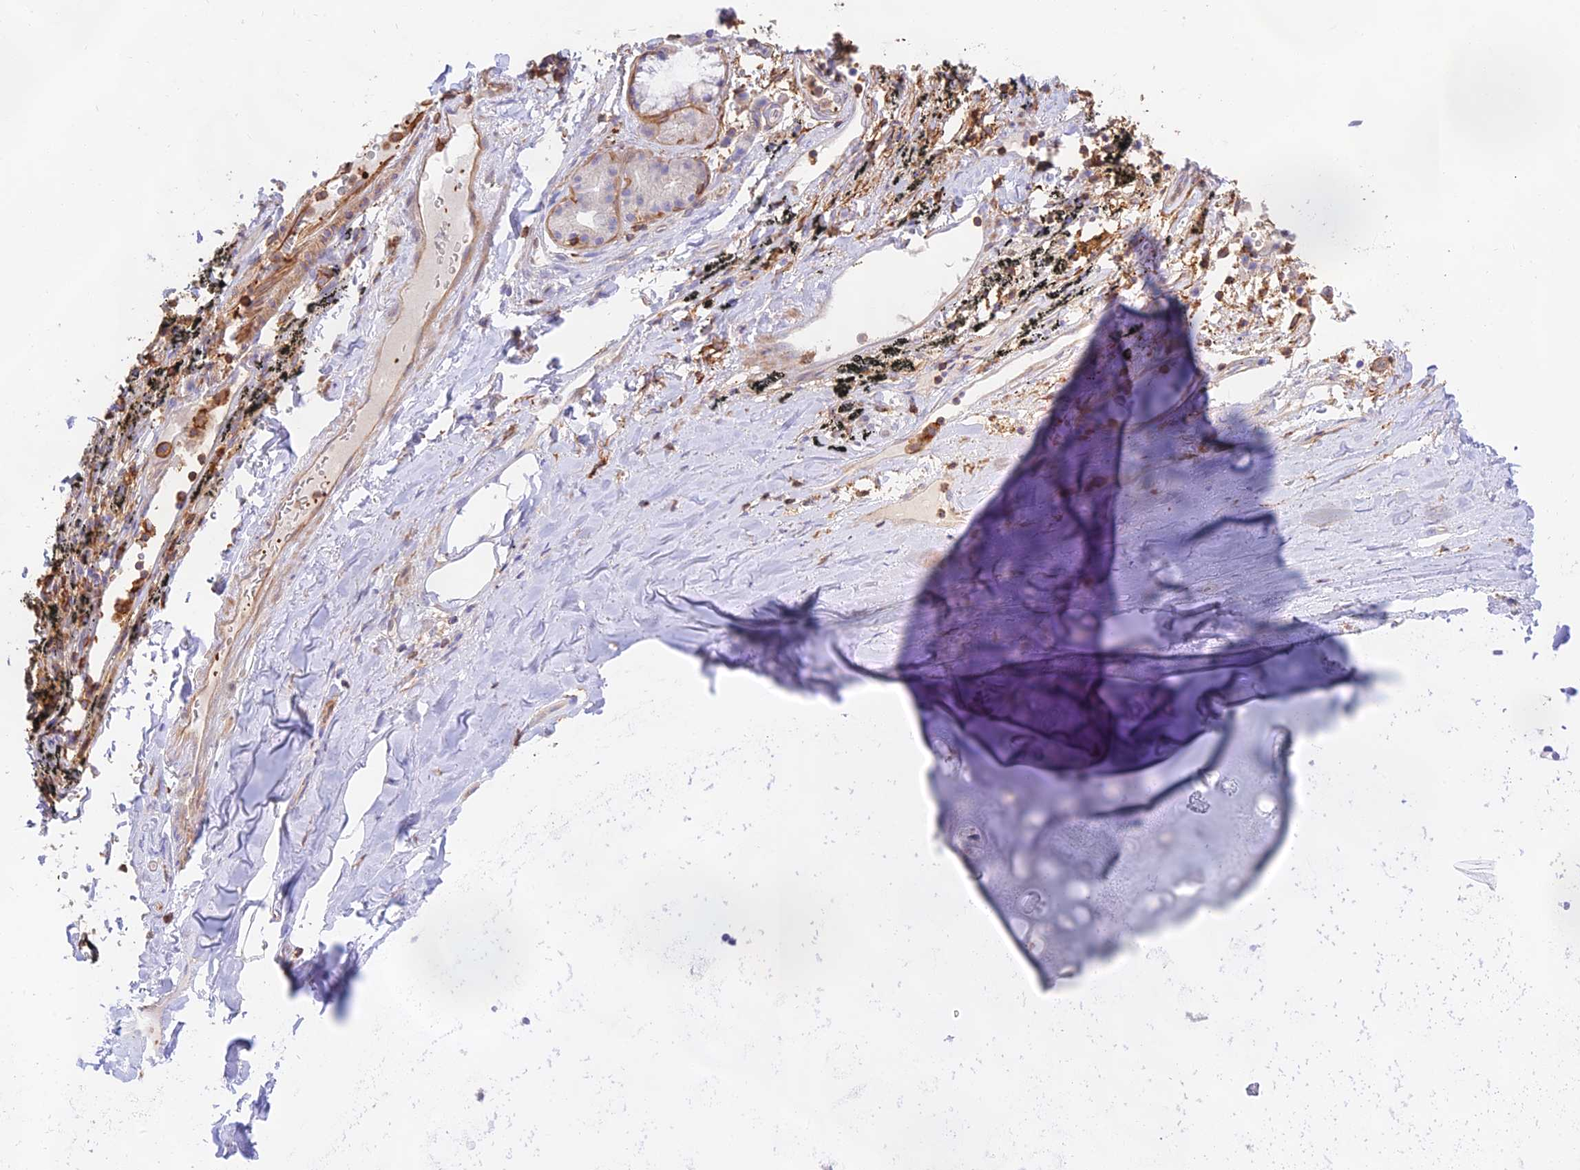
{"staining": {"intensity": "negative", "quantity": "none", "location": "none"}, "tissue": "adipose tissue", "cell_type": "Adipocytes", "image_type": "normal", "snomed": [{"axis": "morphology", "description": "Normal tissue, NOS"}, {"axis": "topography", "description": "Lymph node"}, {"axis": "topography", "description": "Bronchus"}], "caption": "Immunohistochemistry (IHC) of unremarkable human adipose tissue reveals no staining in adipocytes. The staining was performed using DAB to visualize the protein expression in brown, while the nuclei were stained in blue with hematoxylin (Magnification: 20x).", "gene": "DENND1C", "patient": {"sex": "male", "age": 63}}